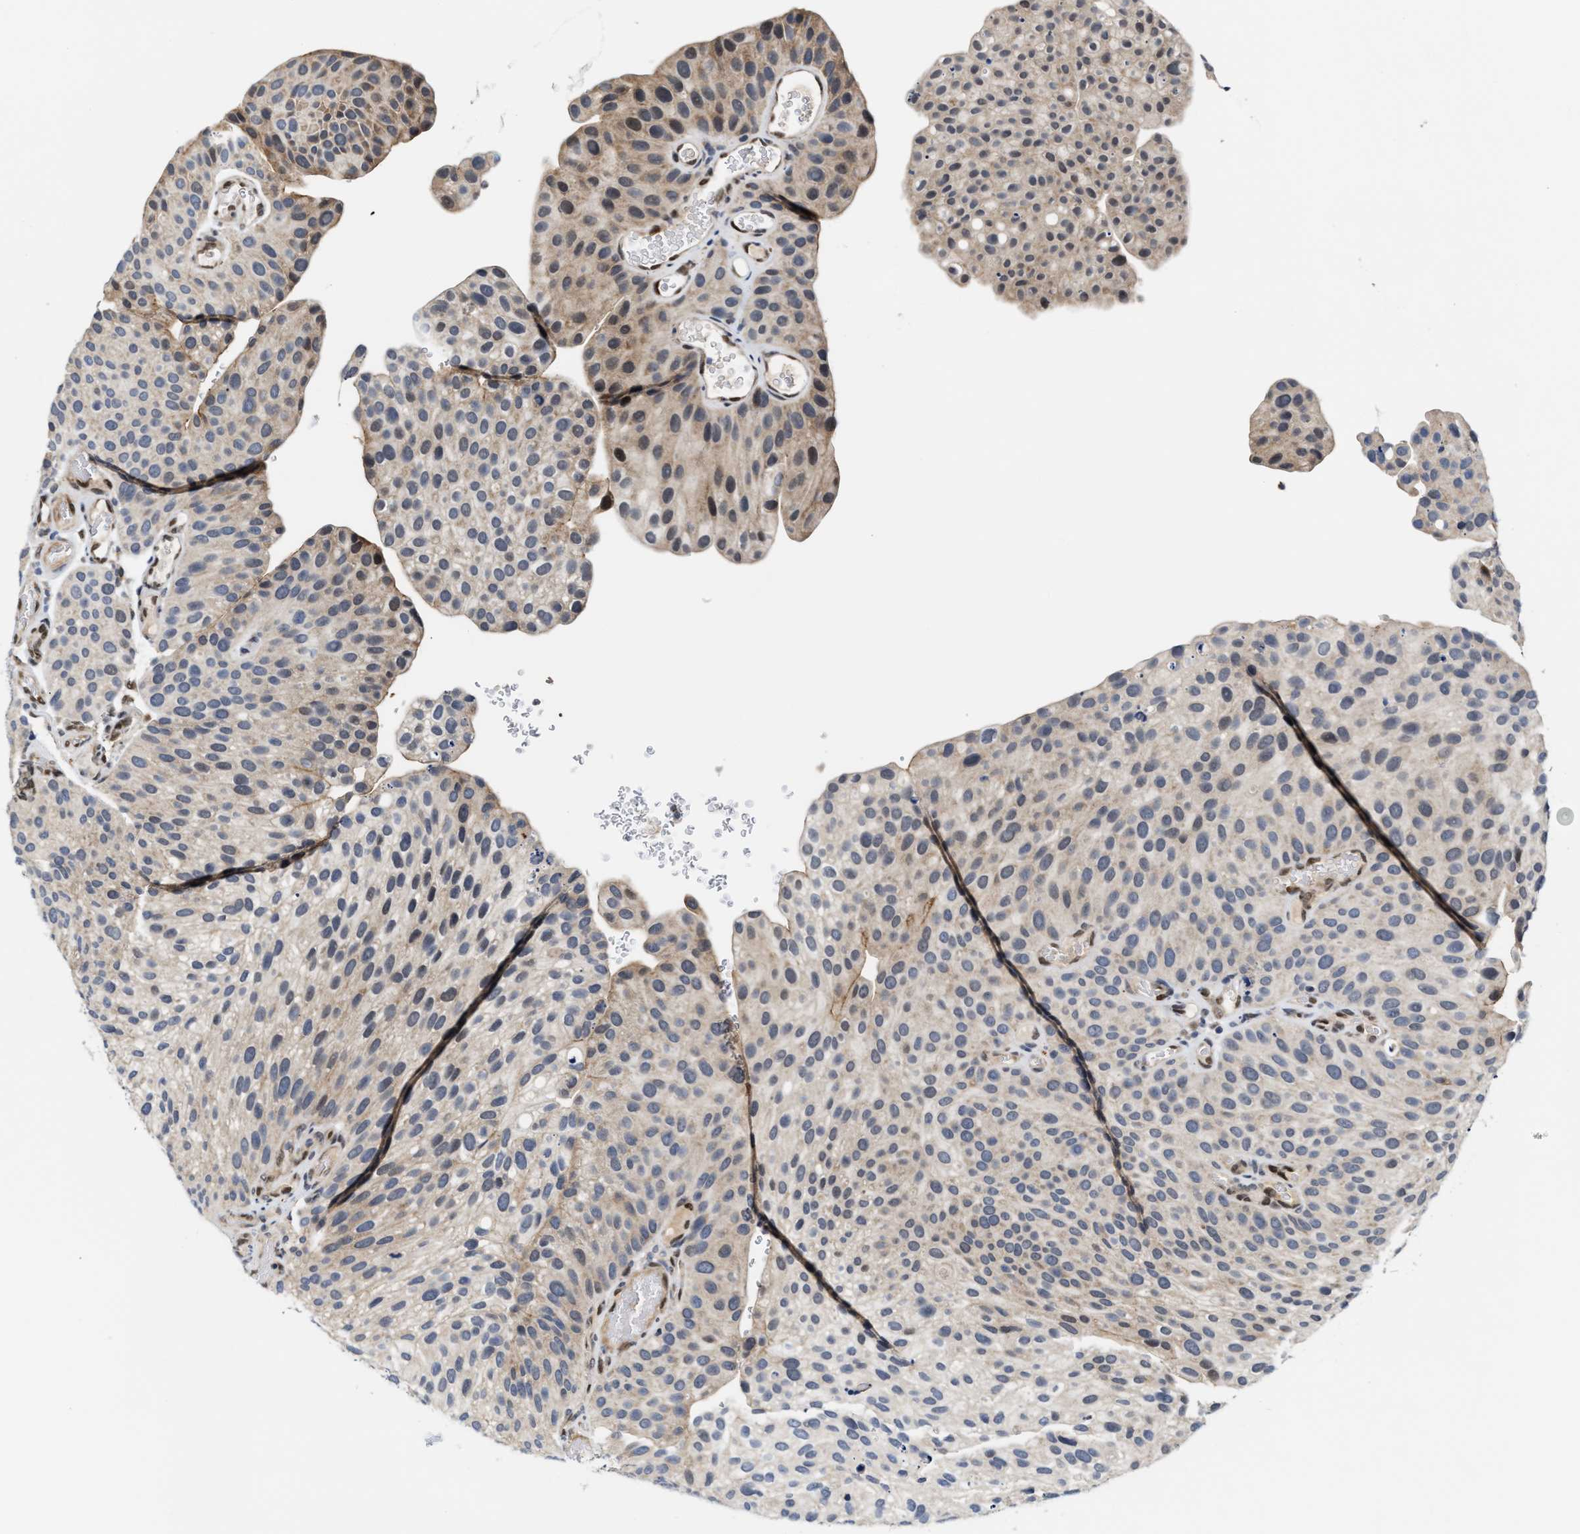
{"staining": {"intensity": "weak", "quantity": "<25%", "location": "cytoplasmic/membranous,nuclear"}, "tissue": "urothelial cancer", "cell_type": "Tumor cells", "image_type": "cancer", "snomed": [{"axis": "morphology", "description": "Urothelial carcinoma, Low grade"}, {"axis": "topography", "description": "Smooth muscle"}, {"axis": "topography", "description": "Urinary bladder"}], "caption": "A photomicrograph of human low-grade urothelial carcinoma is negative for staining in tumor cells. Brightfield microscopy of IHC stained with DAB (3,3'-diaminobenzidine) (brown) and hematoxylin (blue), captured at high magnification.", "gene": "TCF4", "patient": {"sex": "male", "age": 60}}